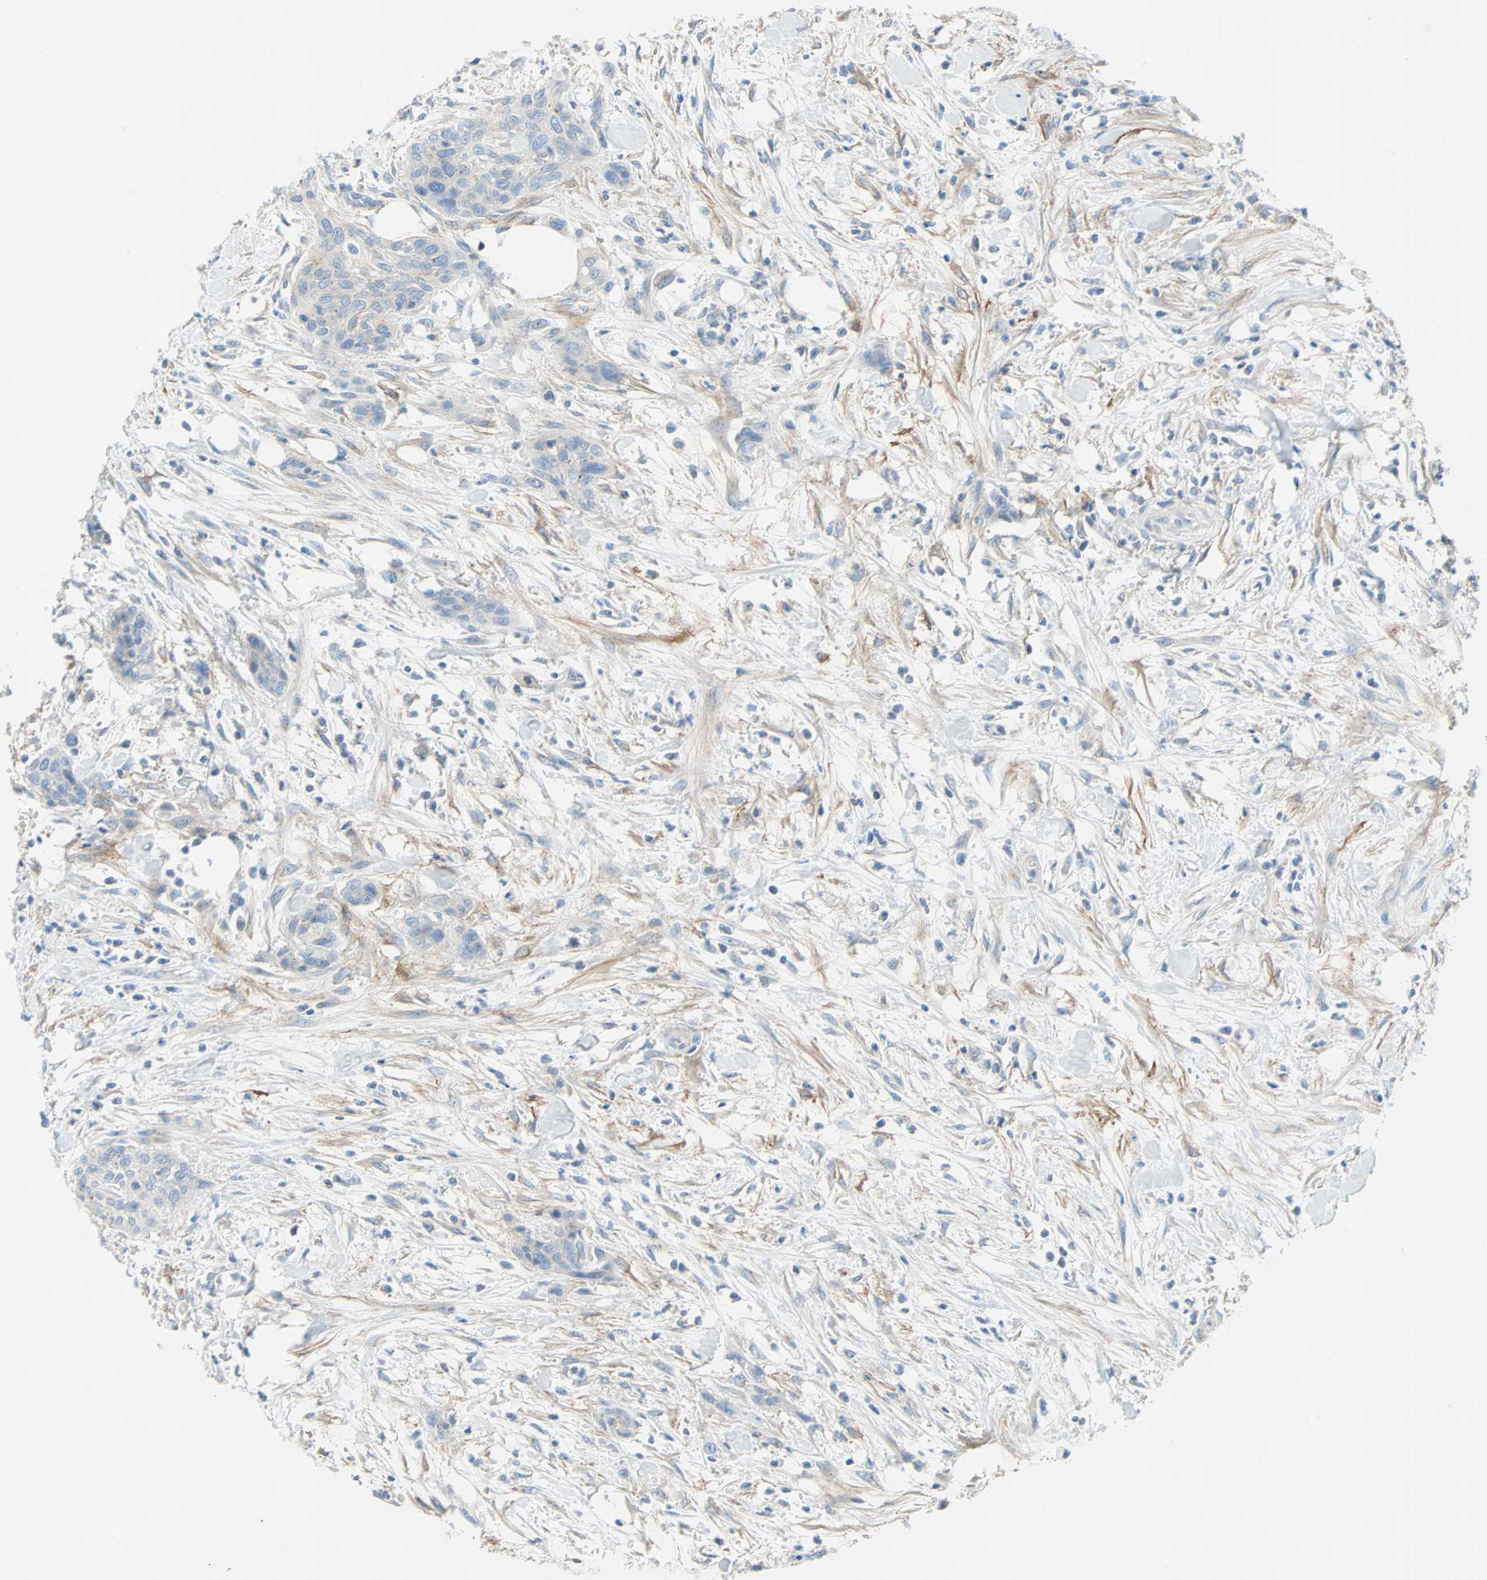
{"staining": {"intensity": "negative", "quantity": "none", "location": "none"}, "tissue": "urothelial cancer", "cell_type": "Tumor cells", "image_type": "cancer", "snomed": [{"axis": "morphology", "description": "Urothelial carcinoma, High grade"}, {"axis": "topography", "description": "Urinary bladder"}], "caption": "Tumor cells show no significant protein expression in urothelial cancer.", "gene": "PDPN", "patient": {"sex": "male", "age": 35}}